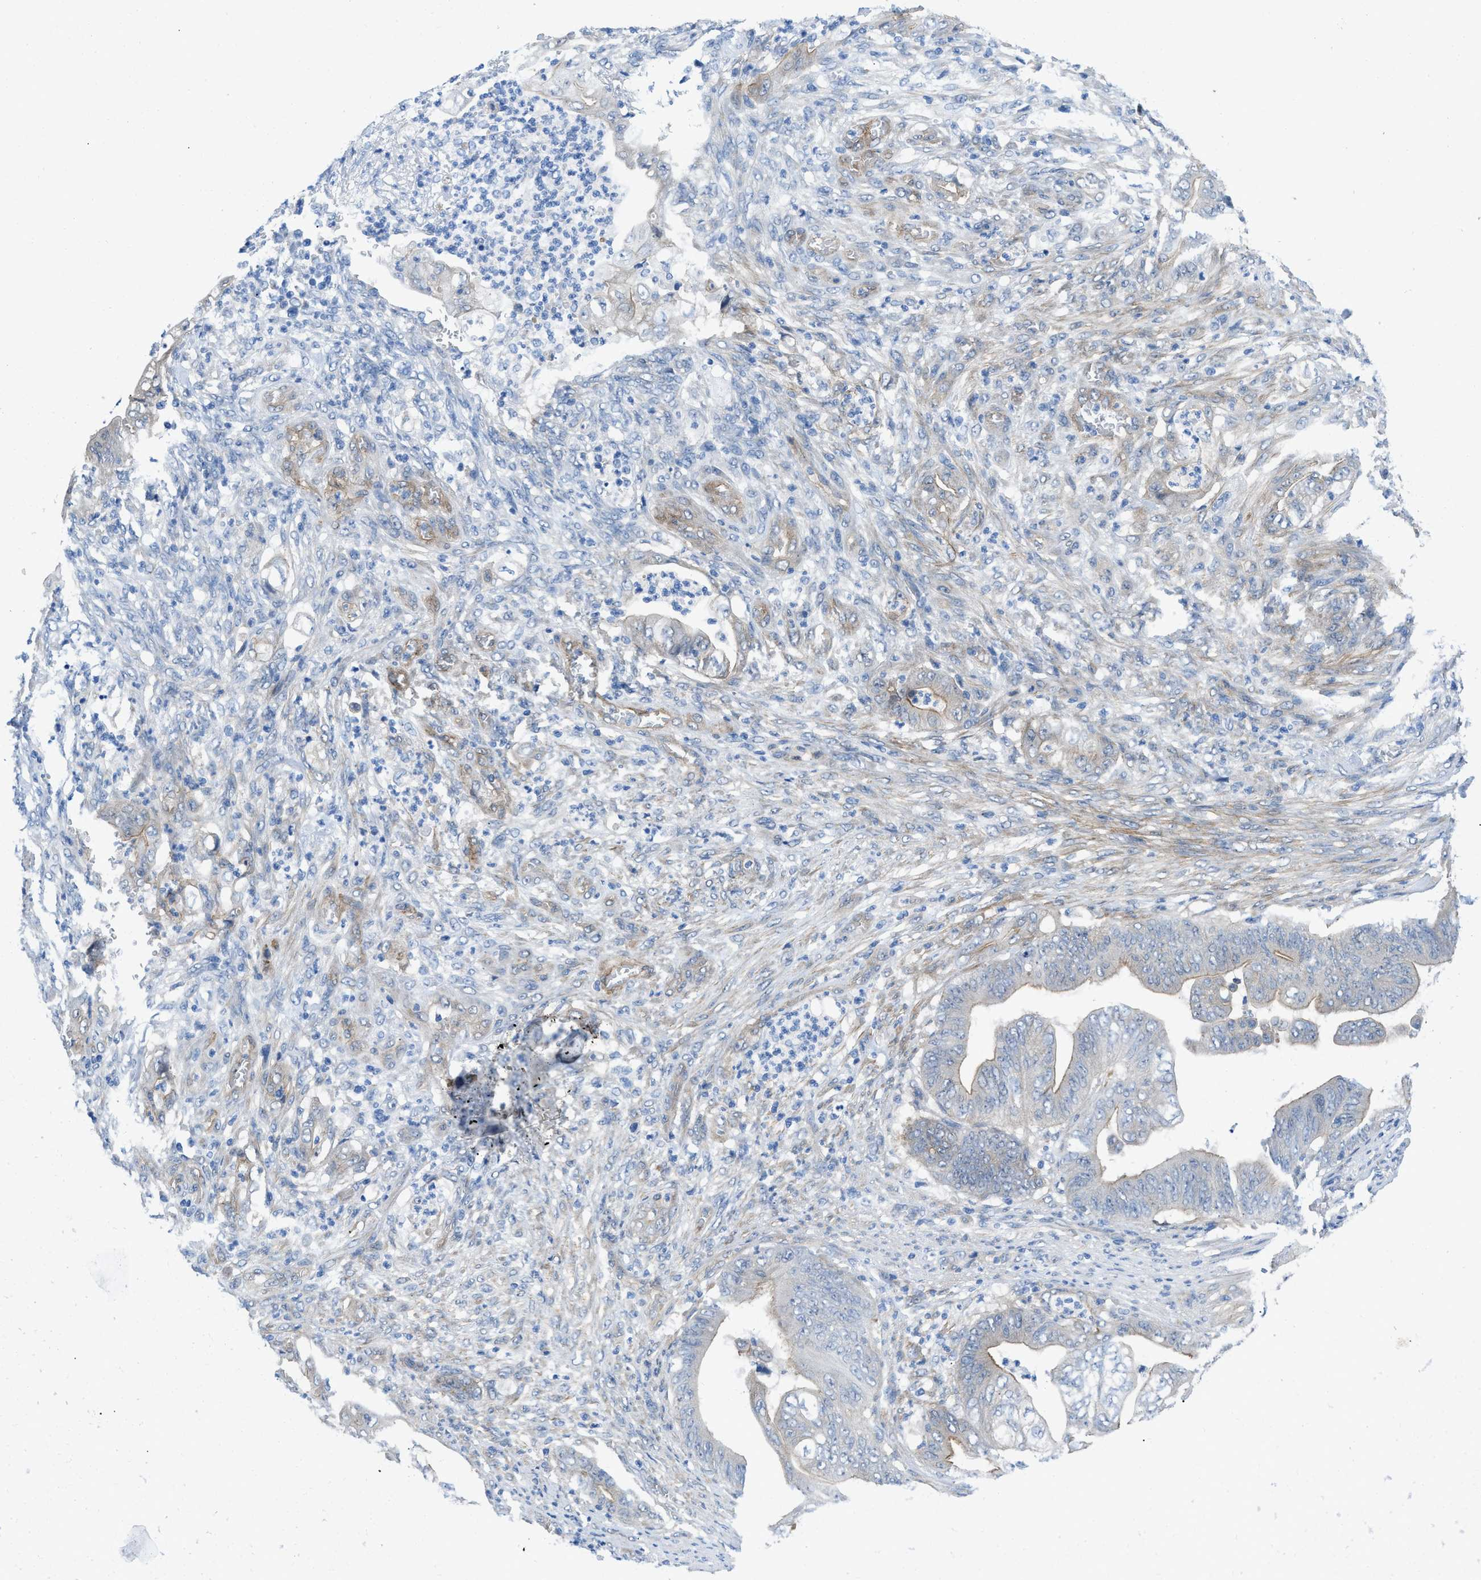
{"staining": {"intensity": "moderate", "quantity": "25%-75%", "location": "cytoplasmic/membranous"}, "tissue": "stomach cancer", "cell_type": "Tumor cells", "image_type": "cancer", "snomed": [{"axis": "morphology", "description": "Adenocarcinoma, NOS"}, {"axis": "topography", "description": "Stomach"}], "caption": "Human stomach adenocarcinoma stained for a protein (brown) reveals moderate cytoplasmic/membranous positive staining in about 25%-75% of tumor cells.", "gene": "PDLIM5", "patient": {"sex": "female", "age": 73}}